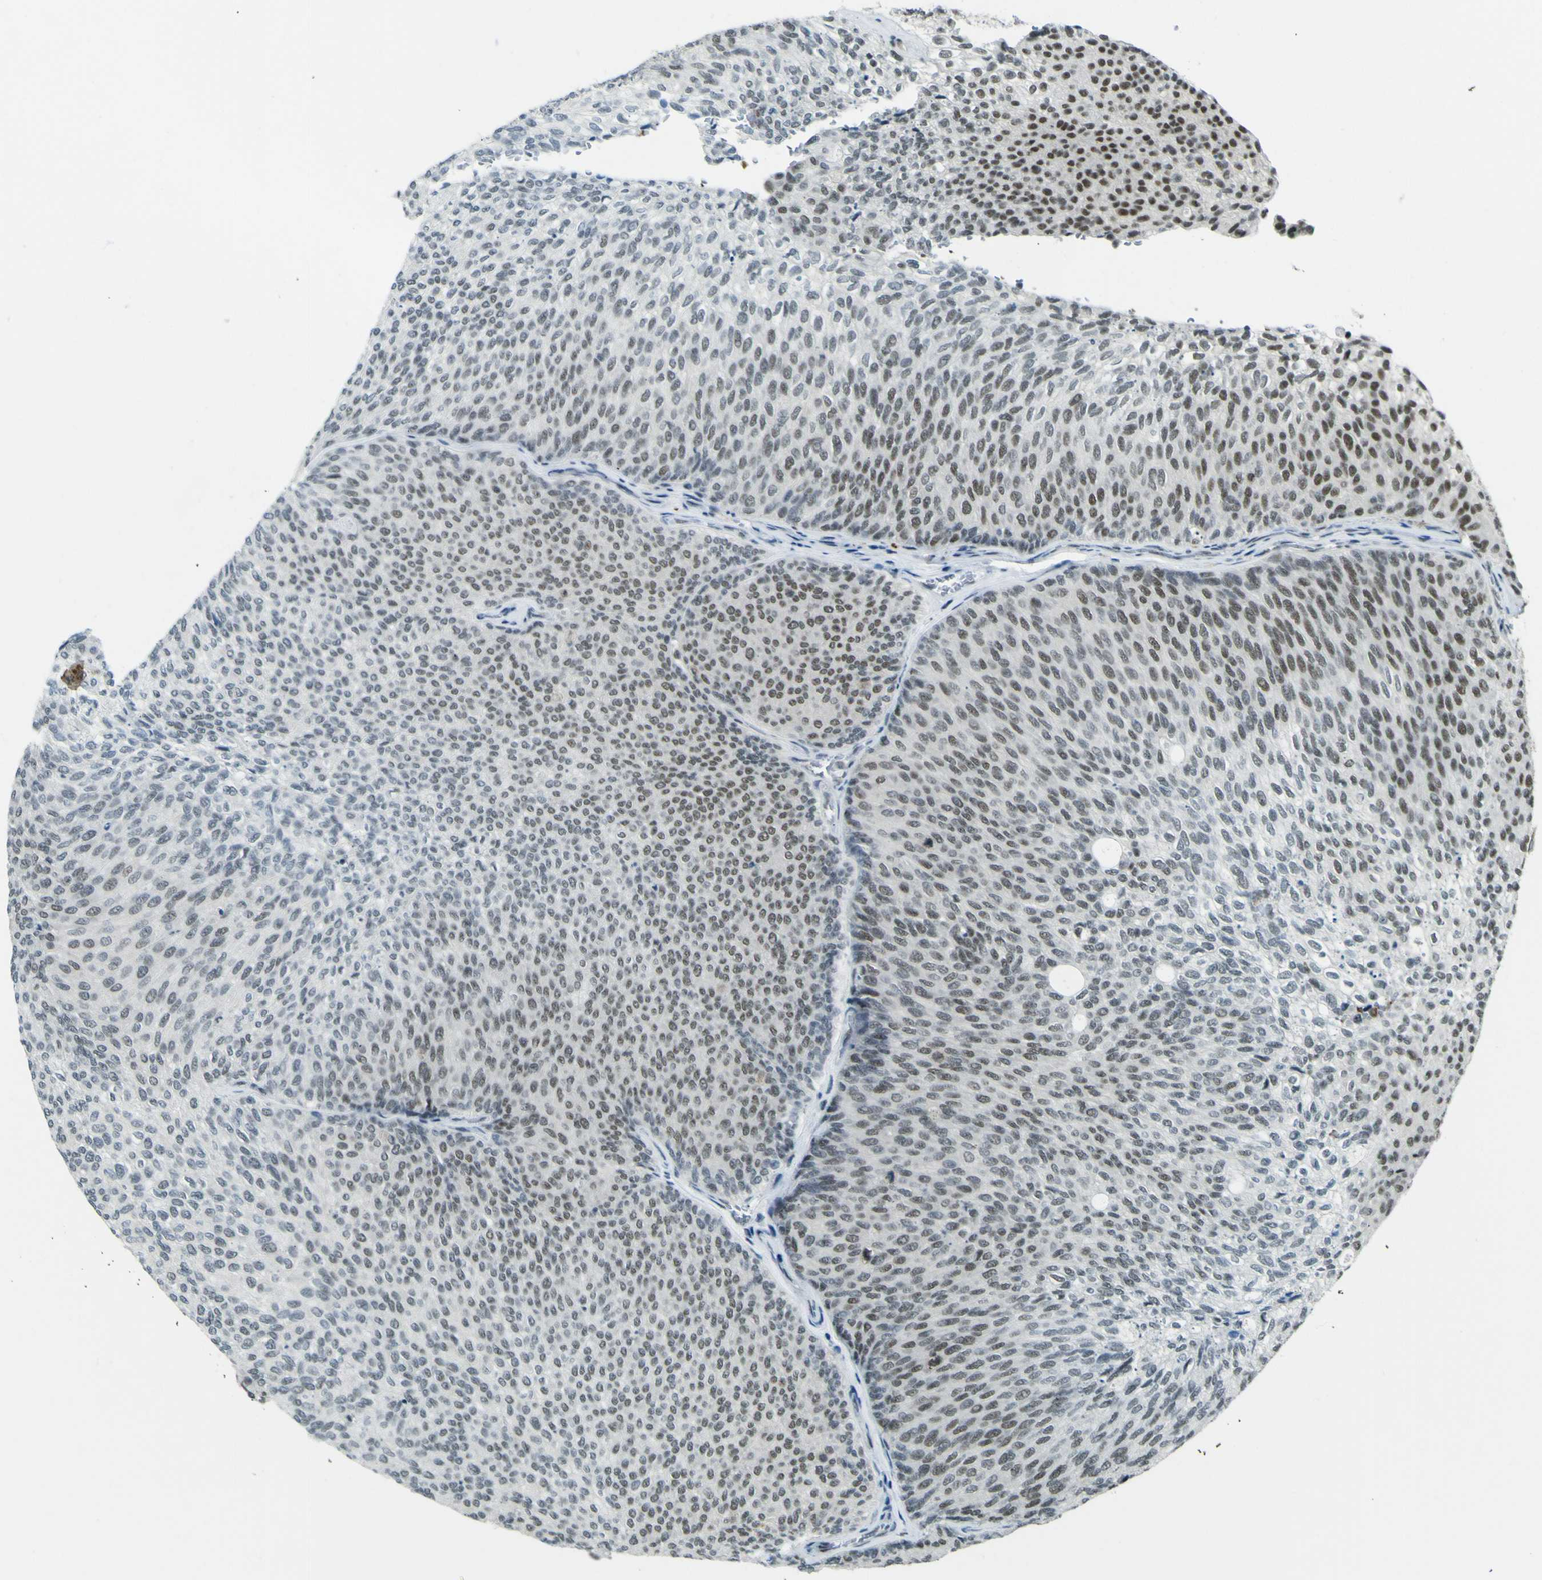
{"staining": {"intensity": "weak", "quantity": "25%-75%", "location": "nuclear"}, "tissue": "urothelial cancer", "cell_type": "Tumor cells", "image_type": "cancer", "snomed": [{"axis": "morphology", "description": "Urothelial carcinoma, Low grade"}, {"axis": "topography", "description": "Urinary bladder"}], "caption": "The photomicrograph exhibits a brown stain indicating the presence of a protein in the nuclear of tumor cells in low-grade urothelial carcinoma. (Stains: DAB in brown, nuclei in blue, Microscopy: brightfield microscopy at high magnification).", "gene": "CEBPG", "patient": {"sex": "female", "age": 79}}